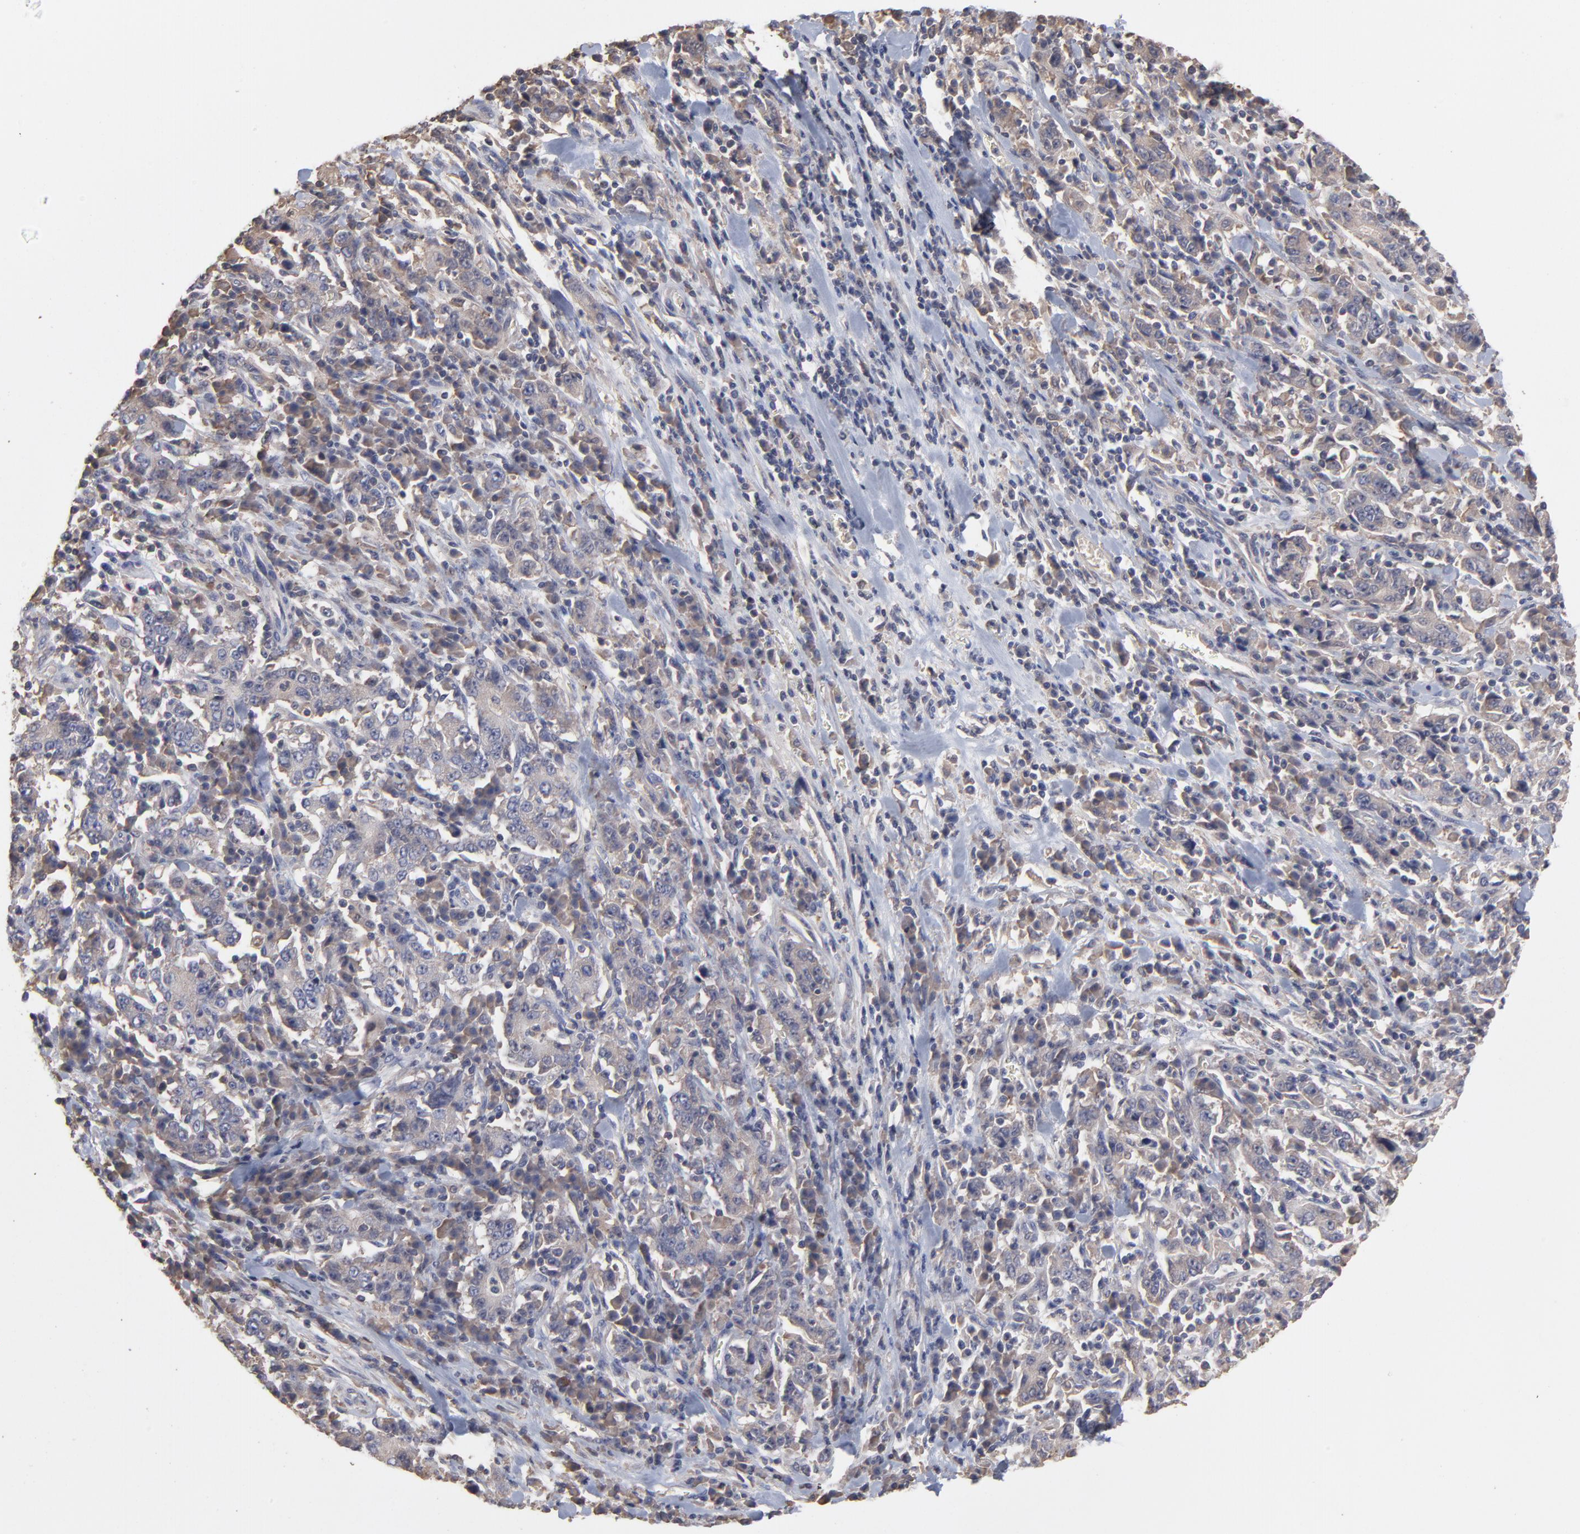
{"staining": {"intensity": "moderate", "quantity": ">75%", "location": "cytoplasmic/membranous"}, "tissue": "stomach cancer", "cell_type": "Tumor cells", "image_type": "cancer", "snomed": [{"axis": "morphology", "description": "Normal tissue, NOS"}, {"axis": "morphology", "description": "Adenocarcinoma, NOS"}, {"axis": "topography", "description": "Stomach, upper"}, {"axis": "topography", "description": "Stomach"}], "caption": "Immunohistochemical staining of stomach cancer demonstrates moderate cytoplasmic/membranous protein staining in approximately >75% of tumor cells.", "gene": "TANGO2", "patient": {"sex": "male", "age": 59}}